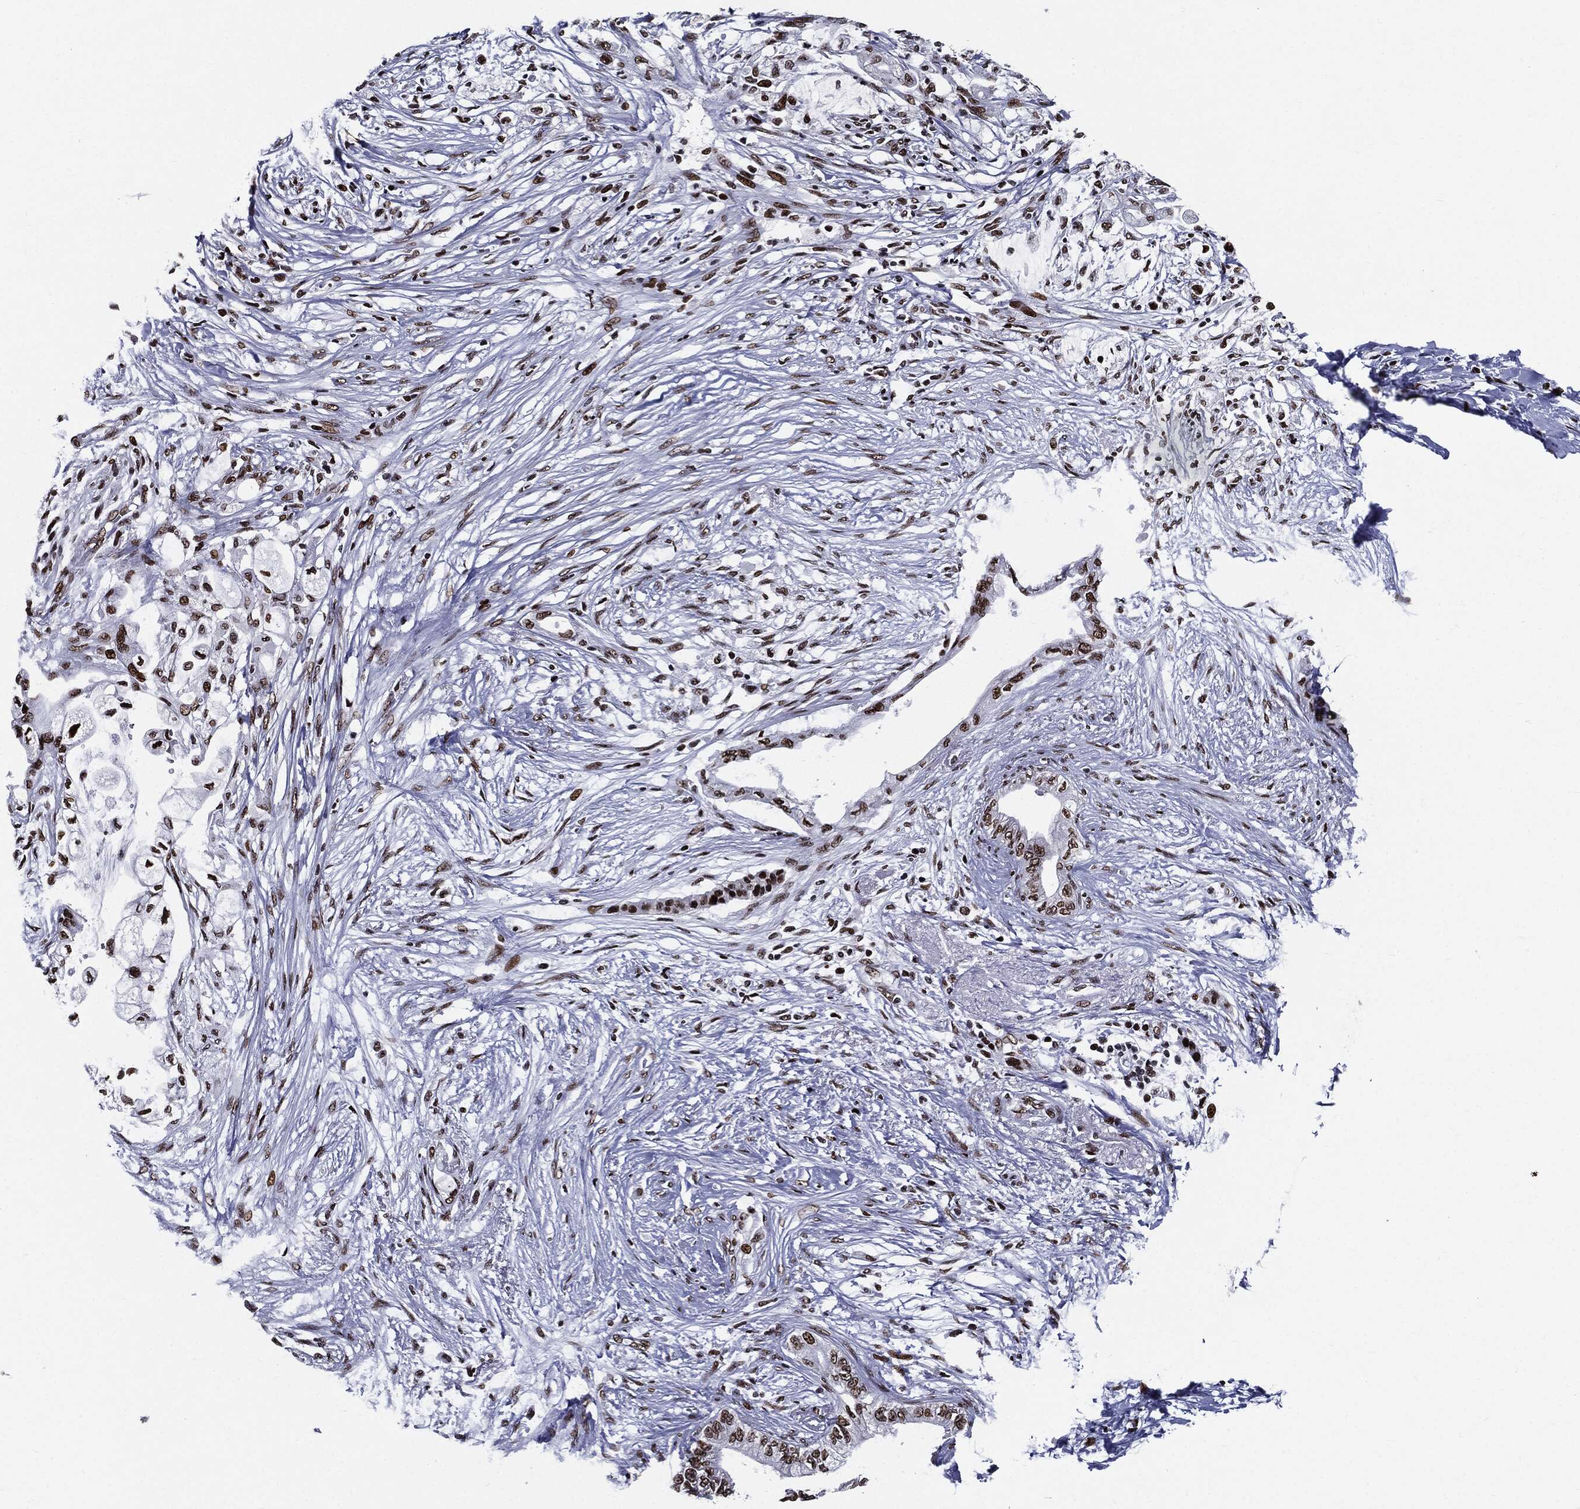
{"staining": {"intensity": "strong", "quantity": ">75%", "location": "nuclear"}, "tissue": "pancreatic cancer", "cell_type": "Tumor cells", "image_type": "cancer", "snomed": [{"axis": "morphology", "description": "Normal tissue, NOS"}, {"axis": "morphology", "description": "Adenocarcinoma, NOS"}, {"axis": "topography", "description": "Pancreas"}, {"axis": "topography", "description": "Duodenum"}], "caption": "Human adenocarcinoma (pancreatic) stained for a protein (brown) exhibits strong nuclear positive staining in about >75% of tumor cells.", "gene": "ZFP91", "patient": {"sex": "female", "age": 60}}